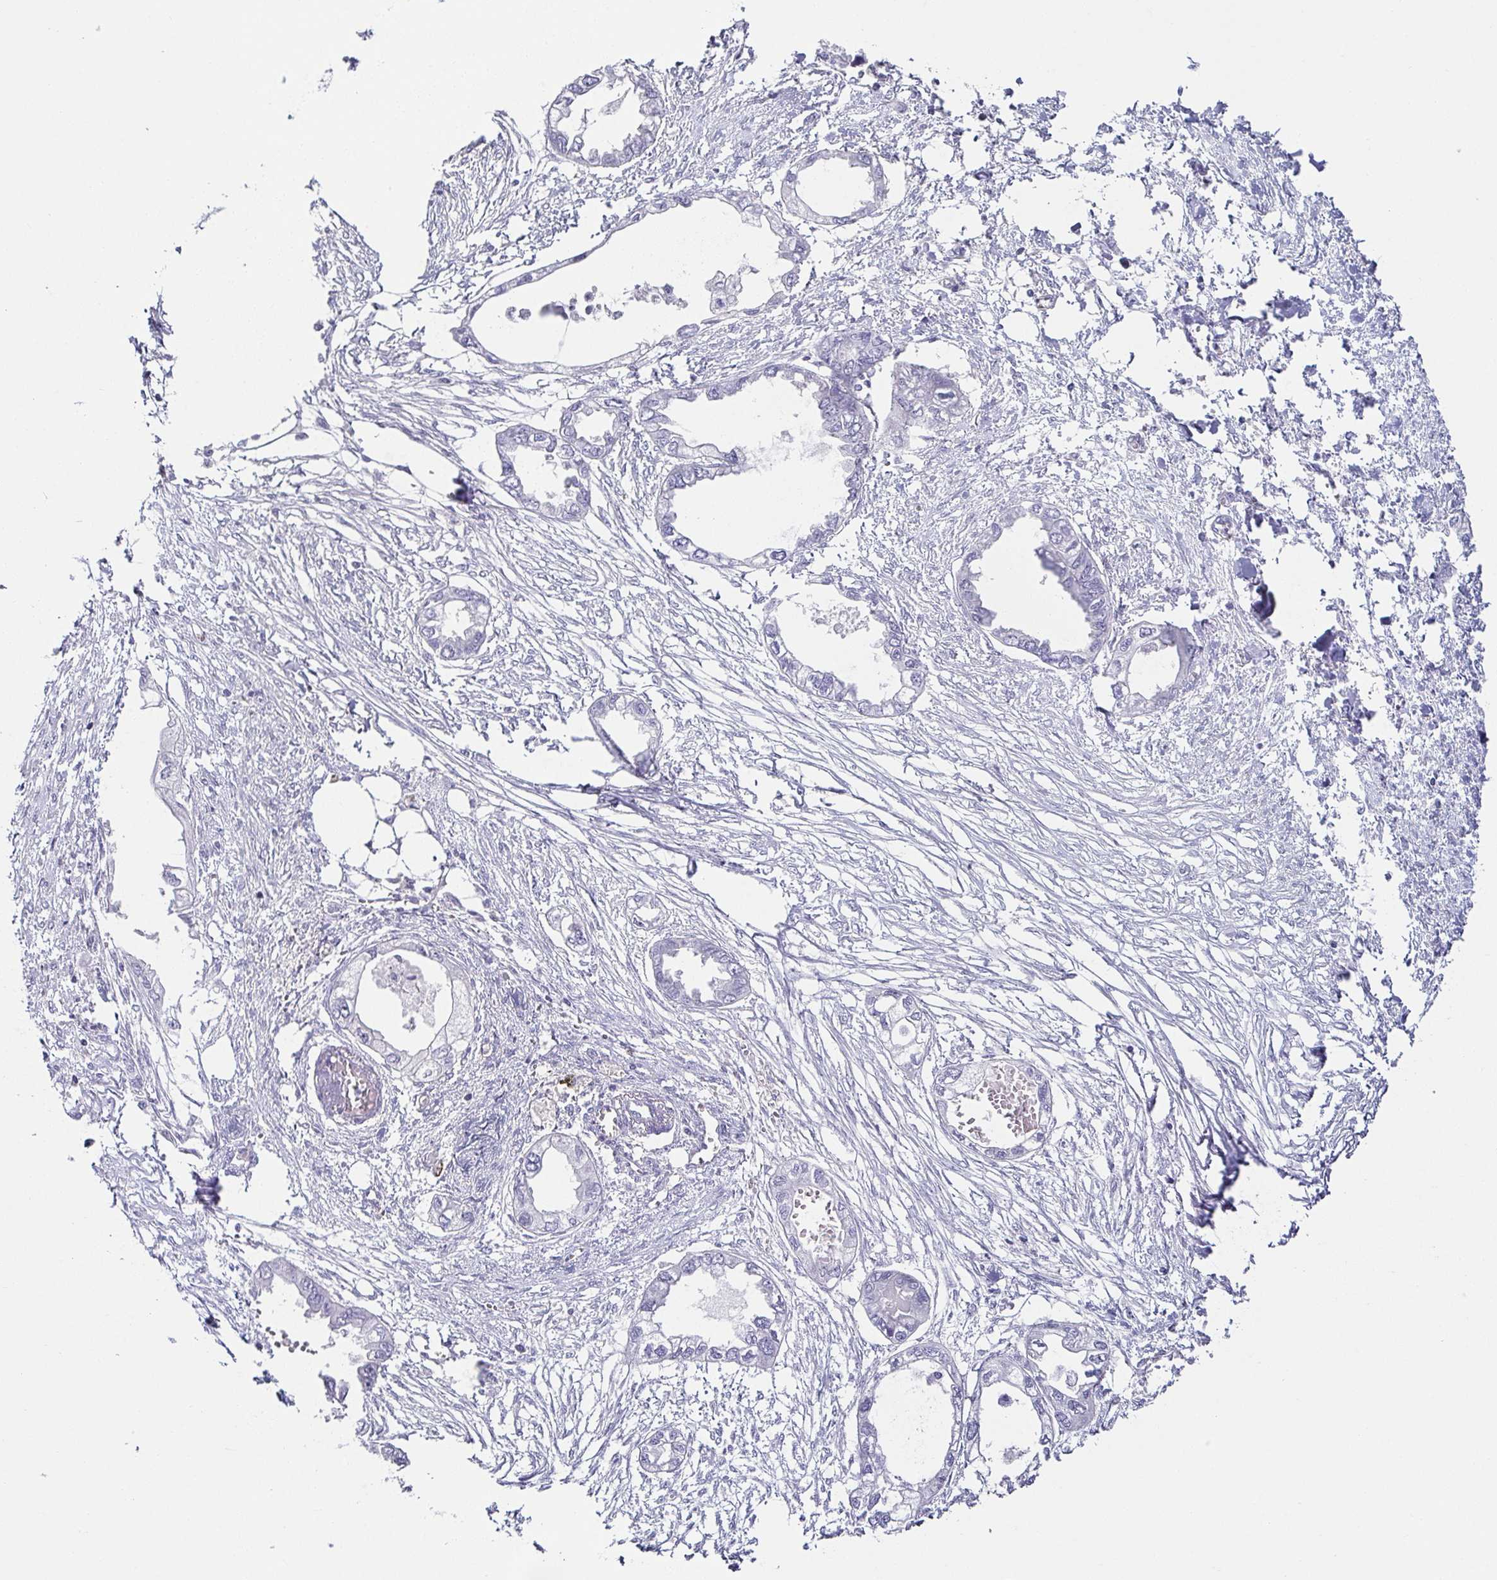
{"staining": {"intensity": "negative", "quantity": "none", "location": "none"}, "tissue": "endometrial cancer", "cell_type": "Tumor cells", "image_type": "cancer", "snomed": [{"axis": "morphology", "description": "Adenocarcinoma, NOS"}, {"axis": "morphology", "description": "Adenocarcinoma, metastatic, NOS"}, {"axis": "topography", "description": "Adipose tissue"}, {"axis": "topography", "description": "Endometrium"}], "caption": "Immunohistochemical staining of endometrial metastatic adenocarcinoma displays no significant staining in tumor cells.", "gene": "FAM162B", "patient": {"sex": "female", "age": 67}}